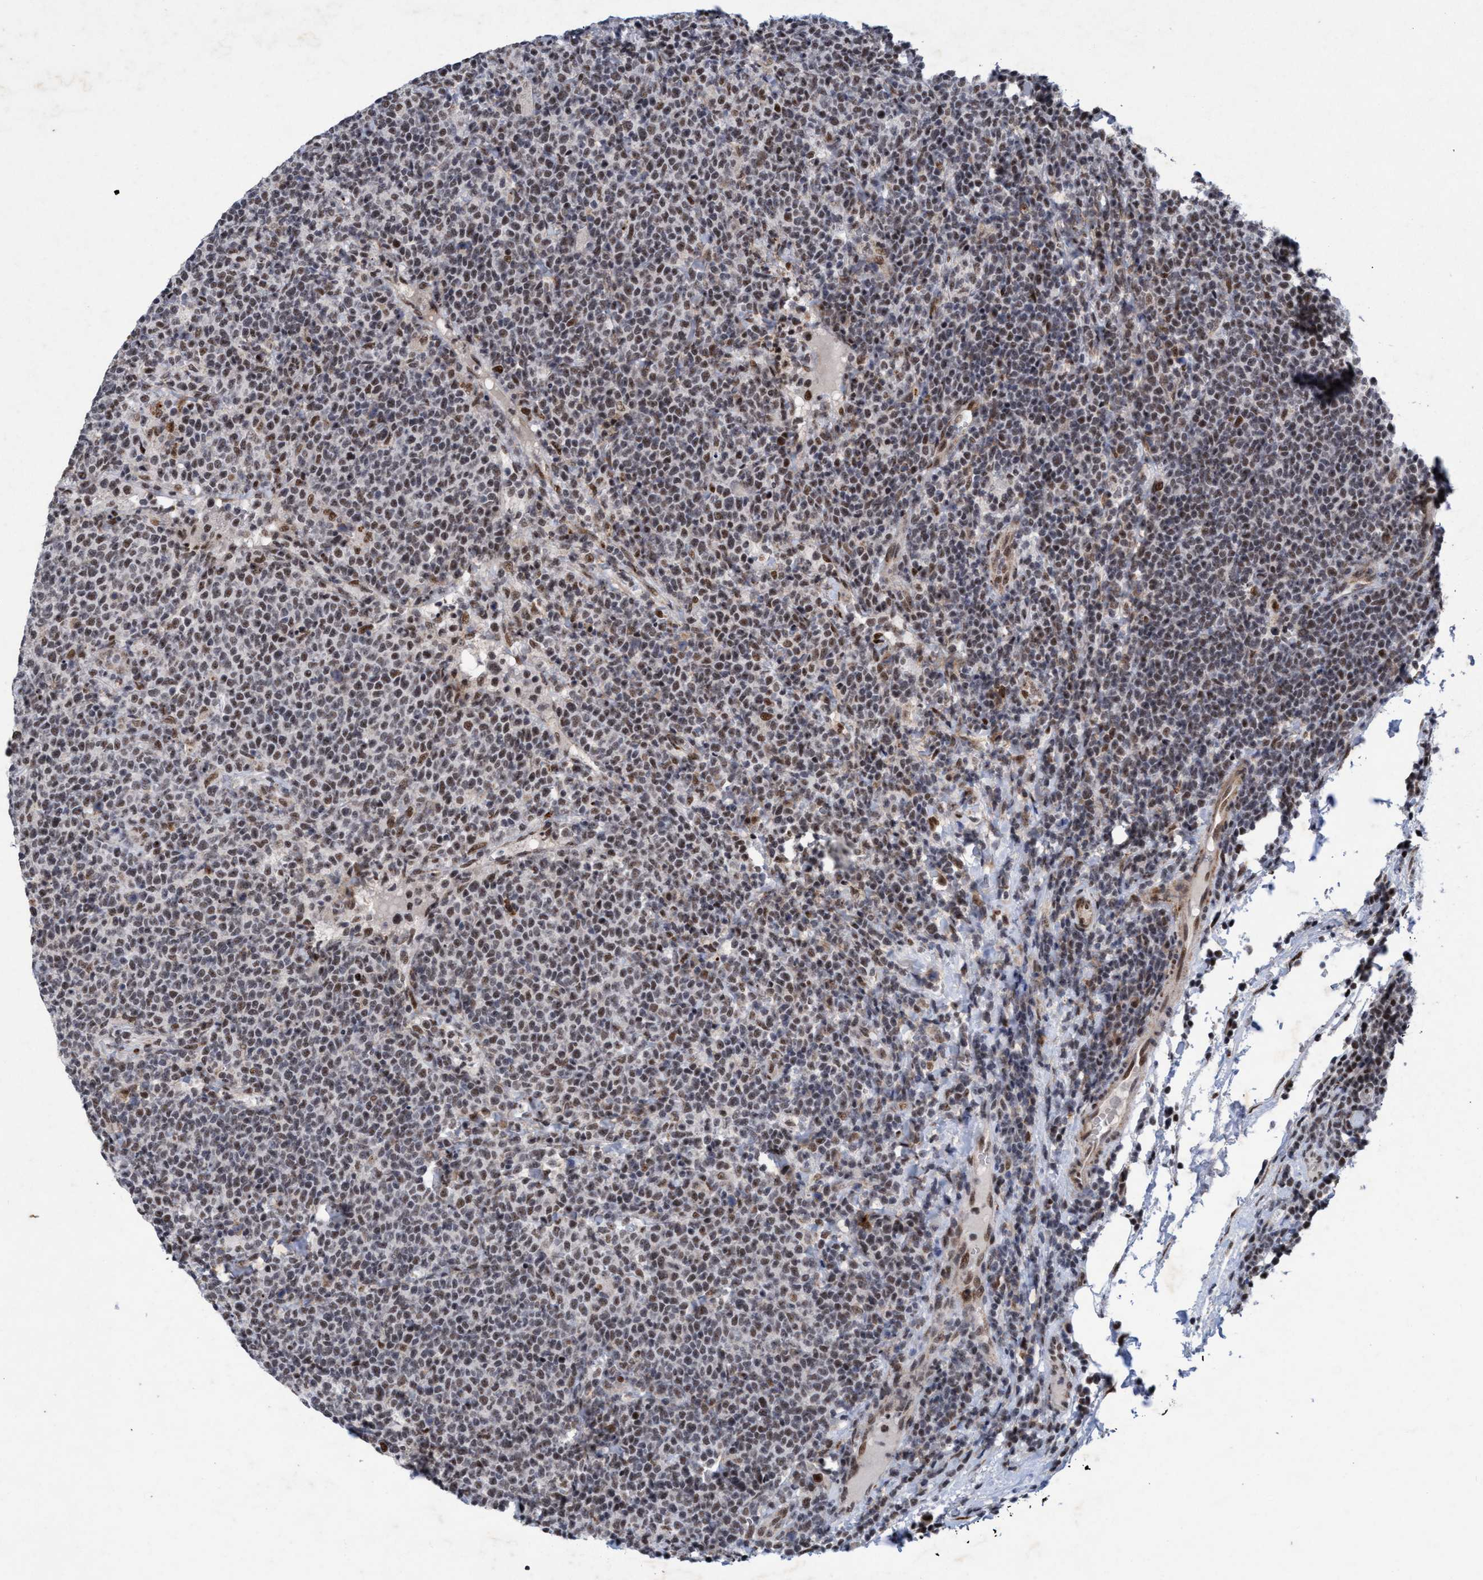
{"staining": {"intensity": "weak", "quantity": ">75%", "location": "nuclear"}, "tissue": "lymphoma", "cell_type": "Tumor cells", "image_type": "cancer", "snomed": [{"axis": "morphology", "description": "Malignant lymphoma, non-Hodgkin's type, High grade"}, {"axis": "topography", "description": "Lymph node"}], "caption": "Immunohistochemical staining of human lymphoma displays weak nuclear protein staining in about >75% of tumor cells. Nuclei are stained in blue.", "gene": "GLT6D1", "patient": {"sex": "male", "age": 61}}